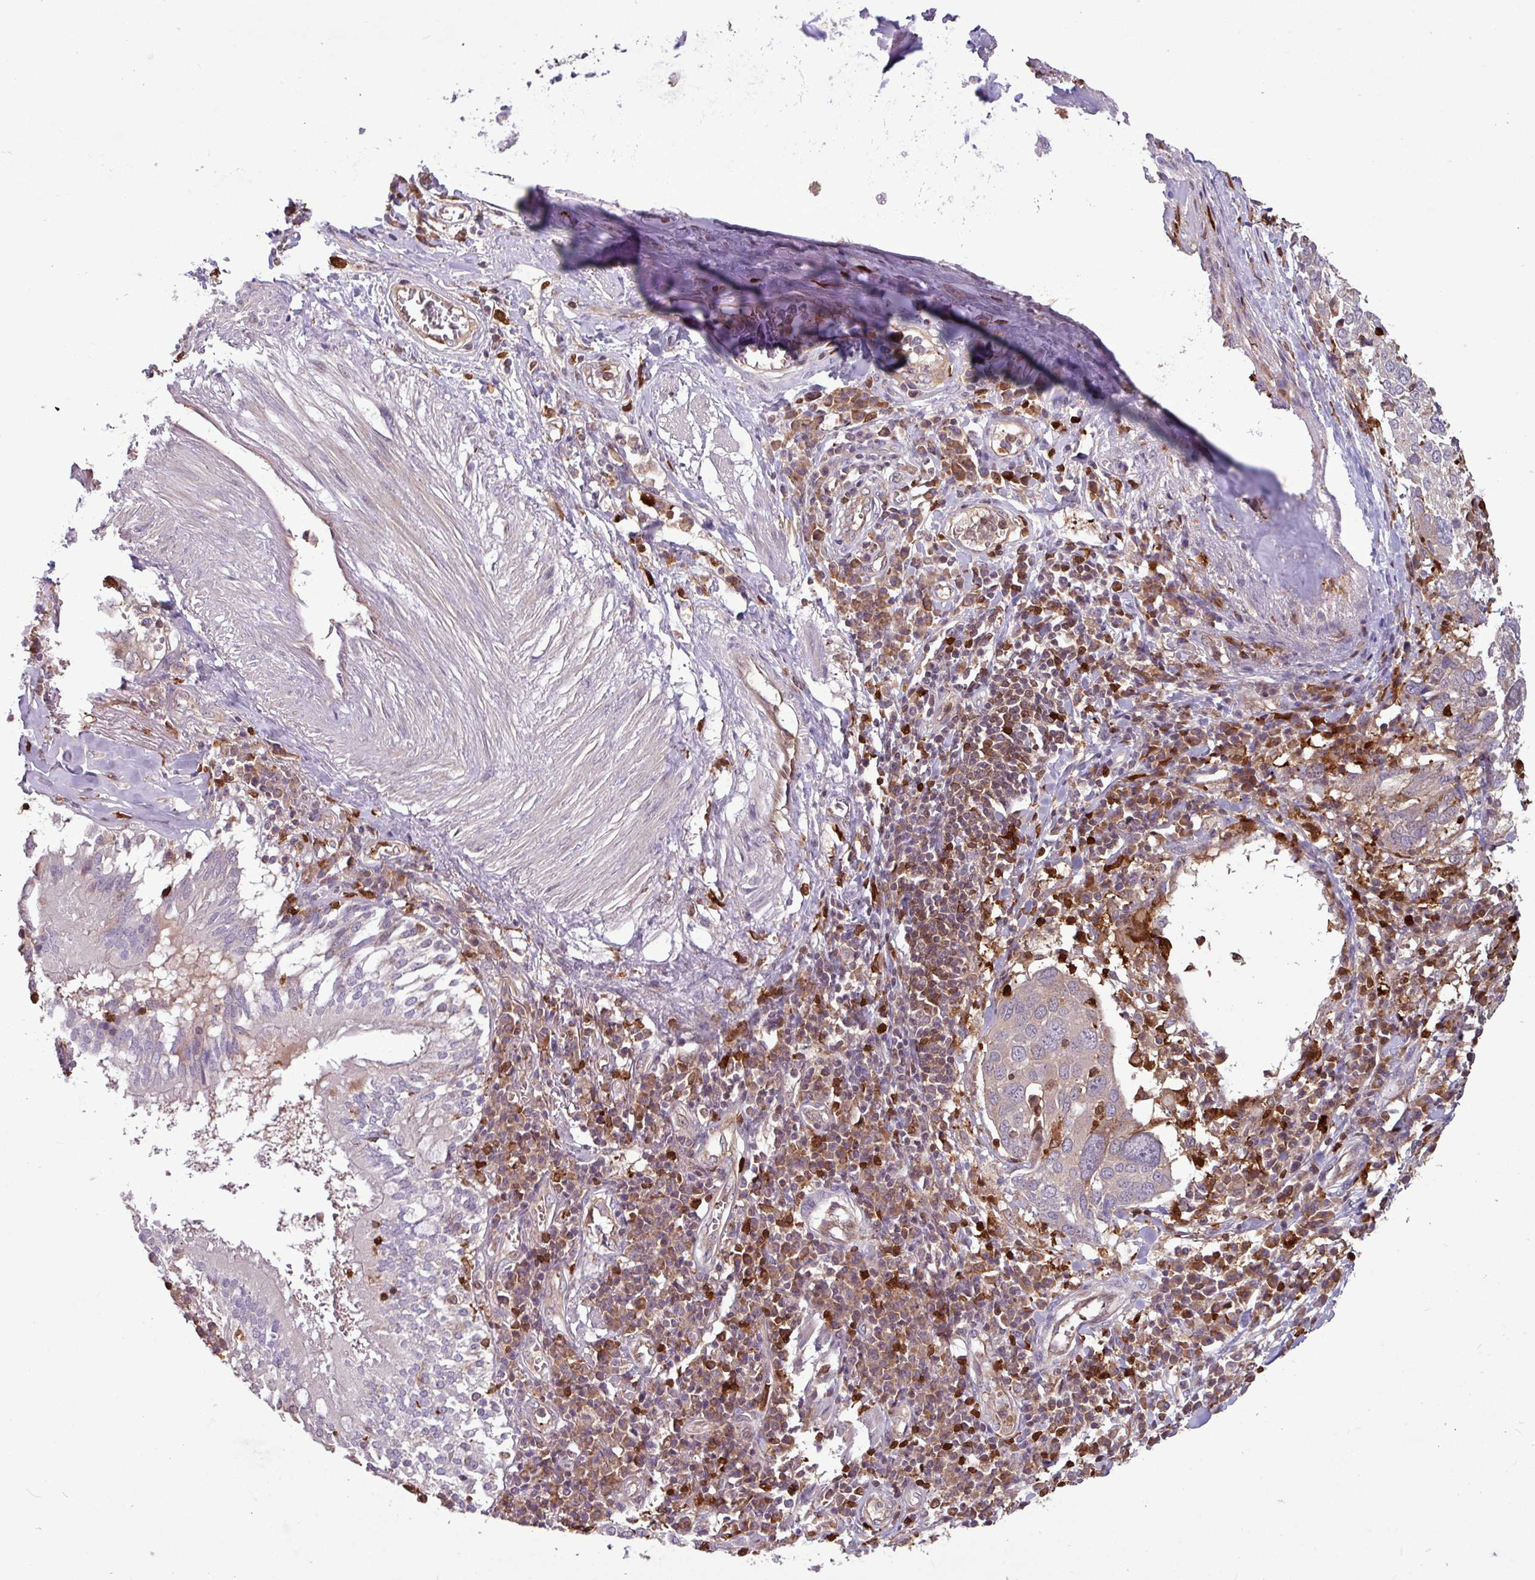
{"staining": {"intensity": "weak", "quantity": "<25%", "location": "cytoplasmic/membranous"}, "tissue": "lung cancer", "cell_type": "Tumor cells", "image_type": "cancer", "snomed": [{"axis": "morphology", "description": "Squamous cell carcinoma, NOS"}, {"axis": "topography", "description": "Lung"}], "caption": "Micrograph shows no protein positivity in tumor cells of squamous cell carcinoma (lung) tissue.", "gene": "SEC61G", "patient": {"sex": "male", "age": 65}}